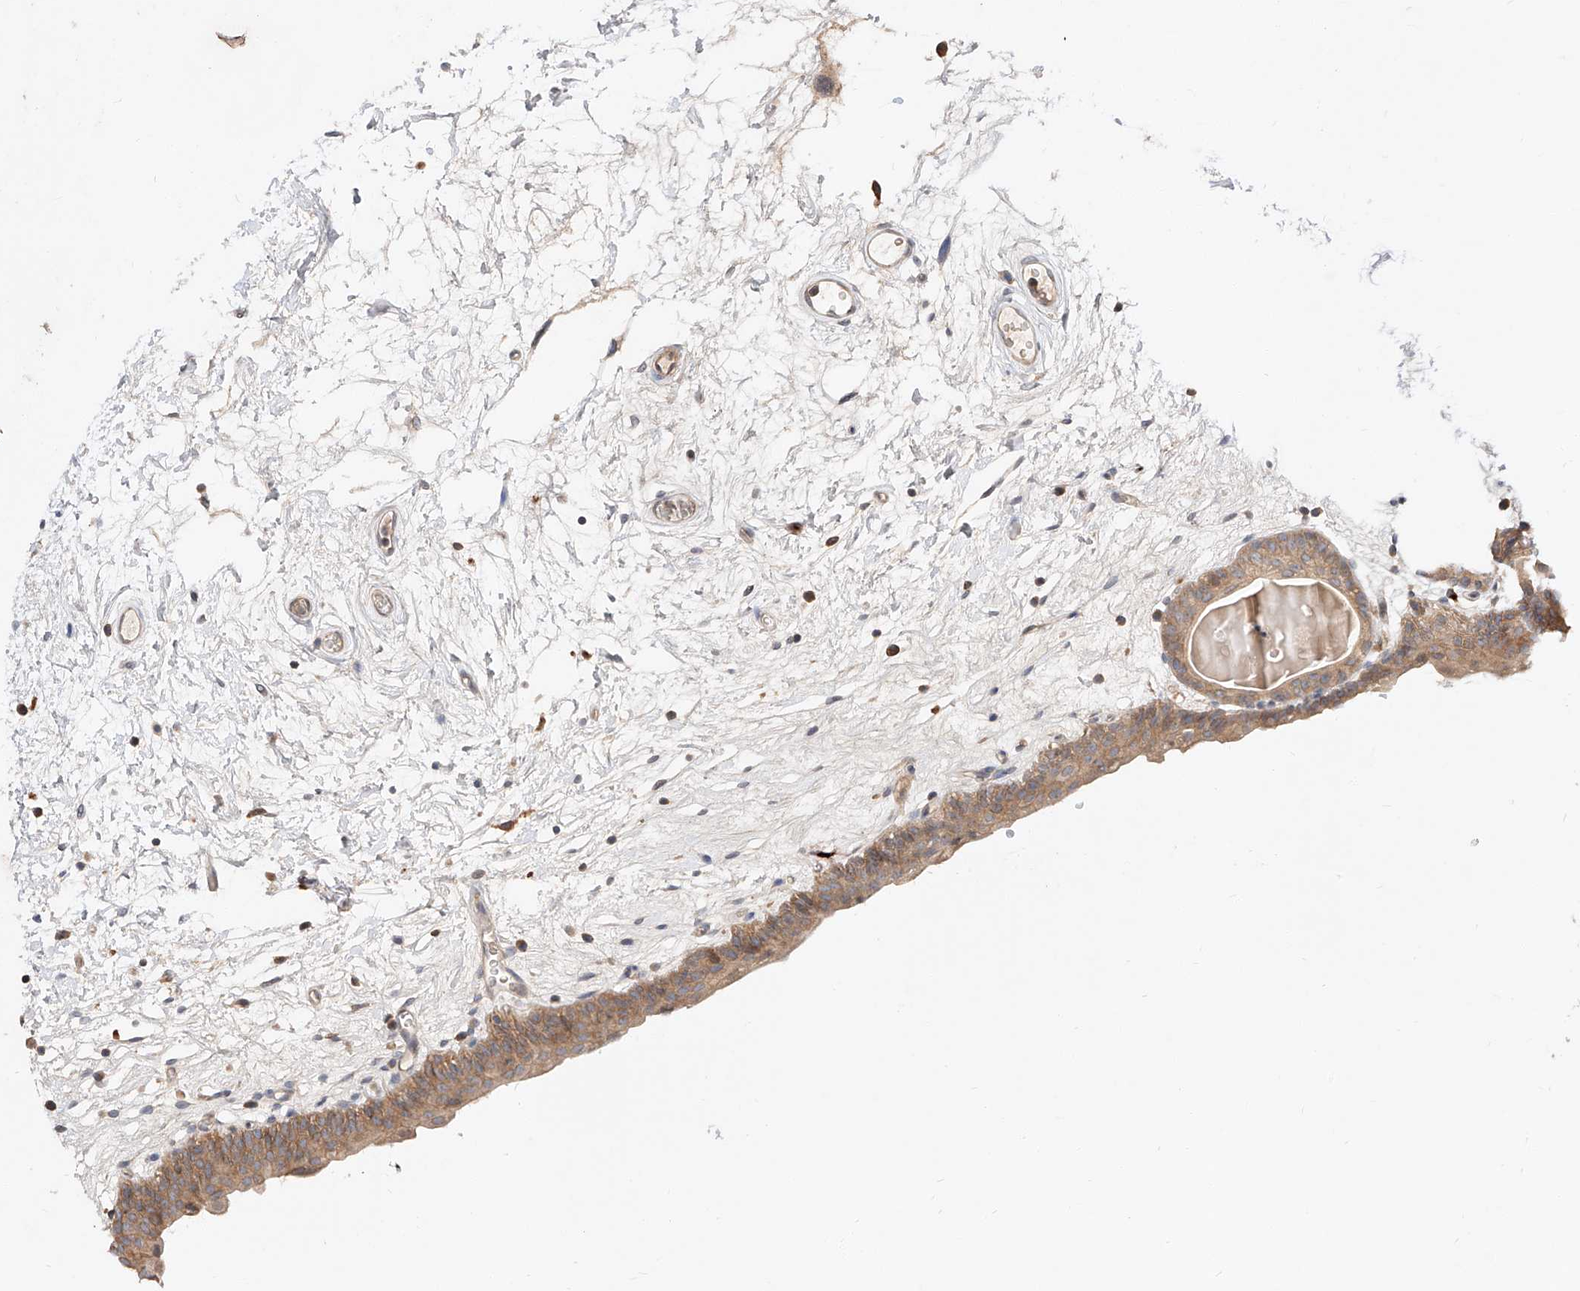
{"staining": {"intensity": "moderate", "quantity": ">75%", "location": "cytoplasmic/membranous"}, "tissue": "urinary bladder", "cell_type": "Urothelial cells", "image_type": "normal", "snomed": [{"axis": "morphology", "description": "Normal tissue, NOS"}, {"axis": "topography", "description": "Urinary bladder"}], "caption": "The immunohistochemical stain labels moderate cytoplasmic/membranous expression in urothelial cells of unremarkable urinary bladder.", "gene": "DIRAS3", "patient": {"sex": "male", "age": 83}}